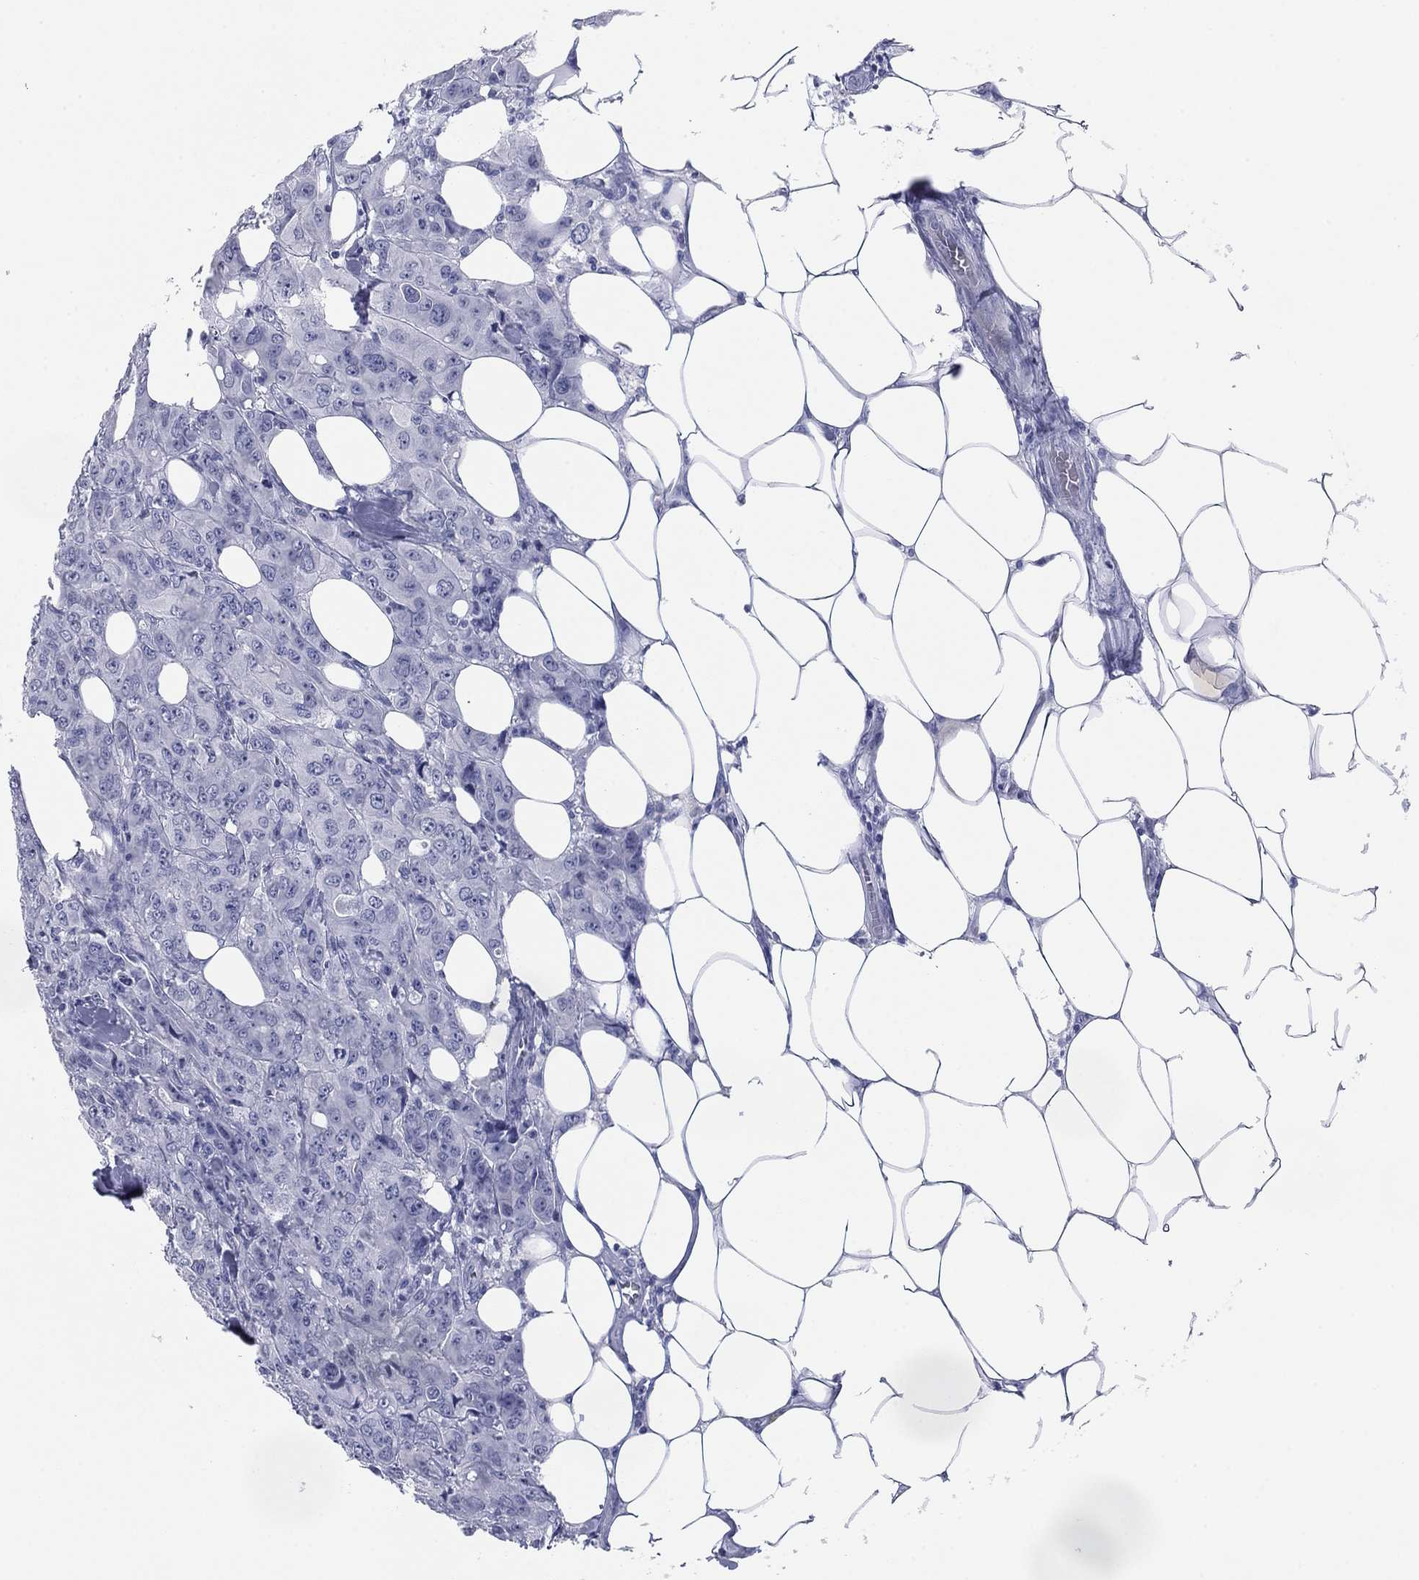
{"staining": {"intensity": "negative", "quantity": "none", "location": "none"}, "tissue": "breast cancer", "cell_type": "Tumor cells", "image_type": "cancer", "snomed": [{"axis": "morphology", "description": "Duct carcinoma"}, {"axis": "topography", "description": "Breast"}], "caption": "A micrograph of breast cancer (intraductal carcinoma) stained for a protein shows no brown staining in tumor cells.", "gene": "KCNH1", "patient": {"sex": "female", "age": 43}}